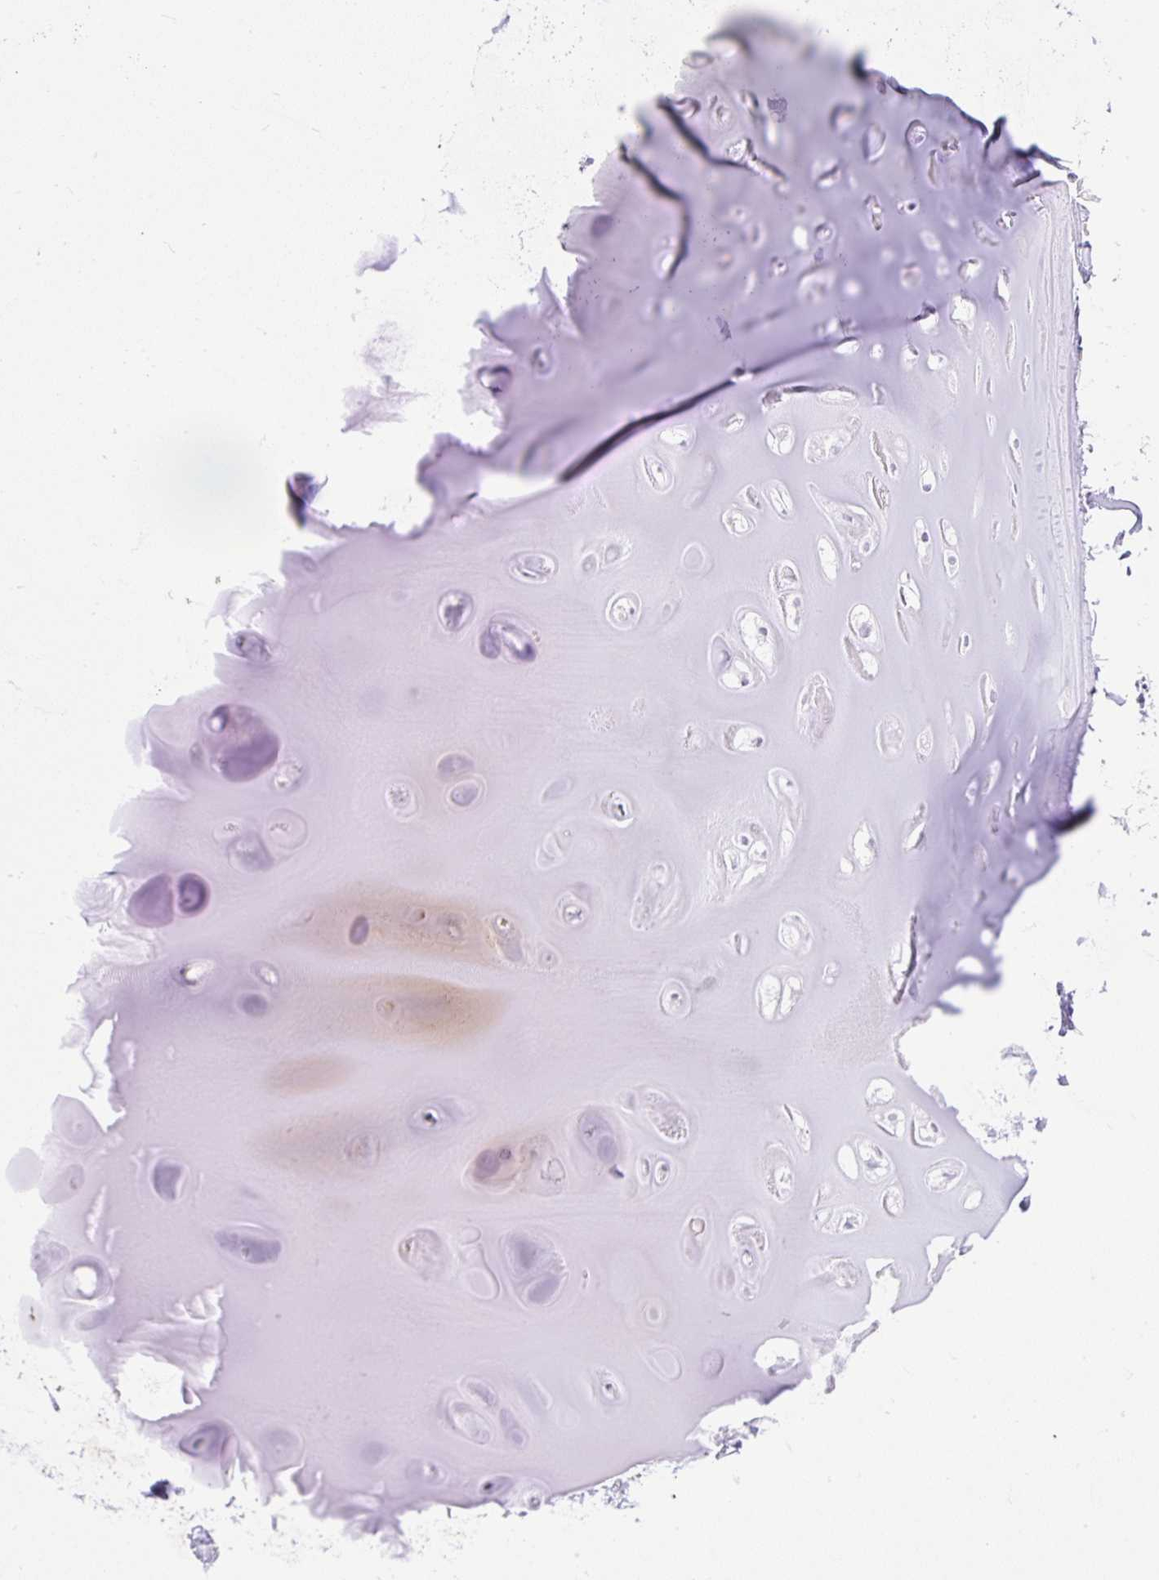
{"staining": {"intensity": "negative", "quantity": "none", "location": "none"}, "tissue": "soft tissue", "cell_type": "Chondrocytes", "image_type": "normal", "snomed": [{"axis": "morphology", "description": "Normal tissue, NOS"}, {"axis": "topography", "description": "Cartilage tissue"}], "caption": "Protein analysis of unremarkable soft tissue shows no significant staining in chondrocytes.", "gene": "SLC13A1", "patient": {"sex": "male", "age": 57}}